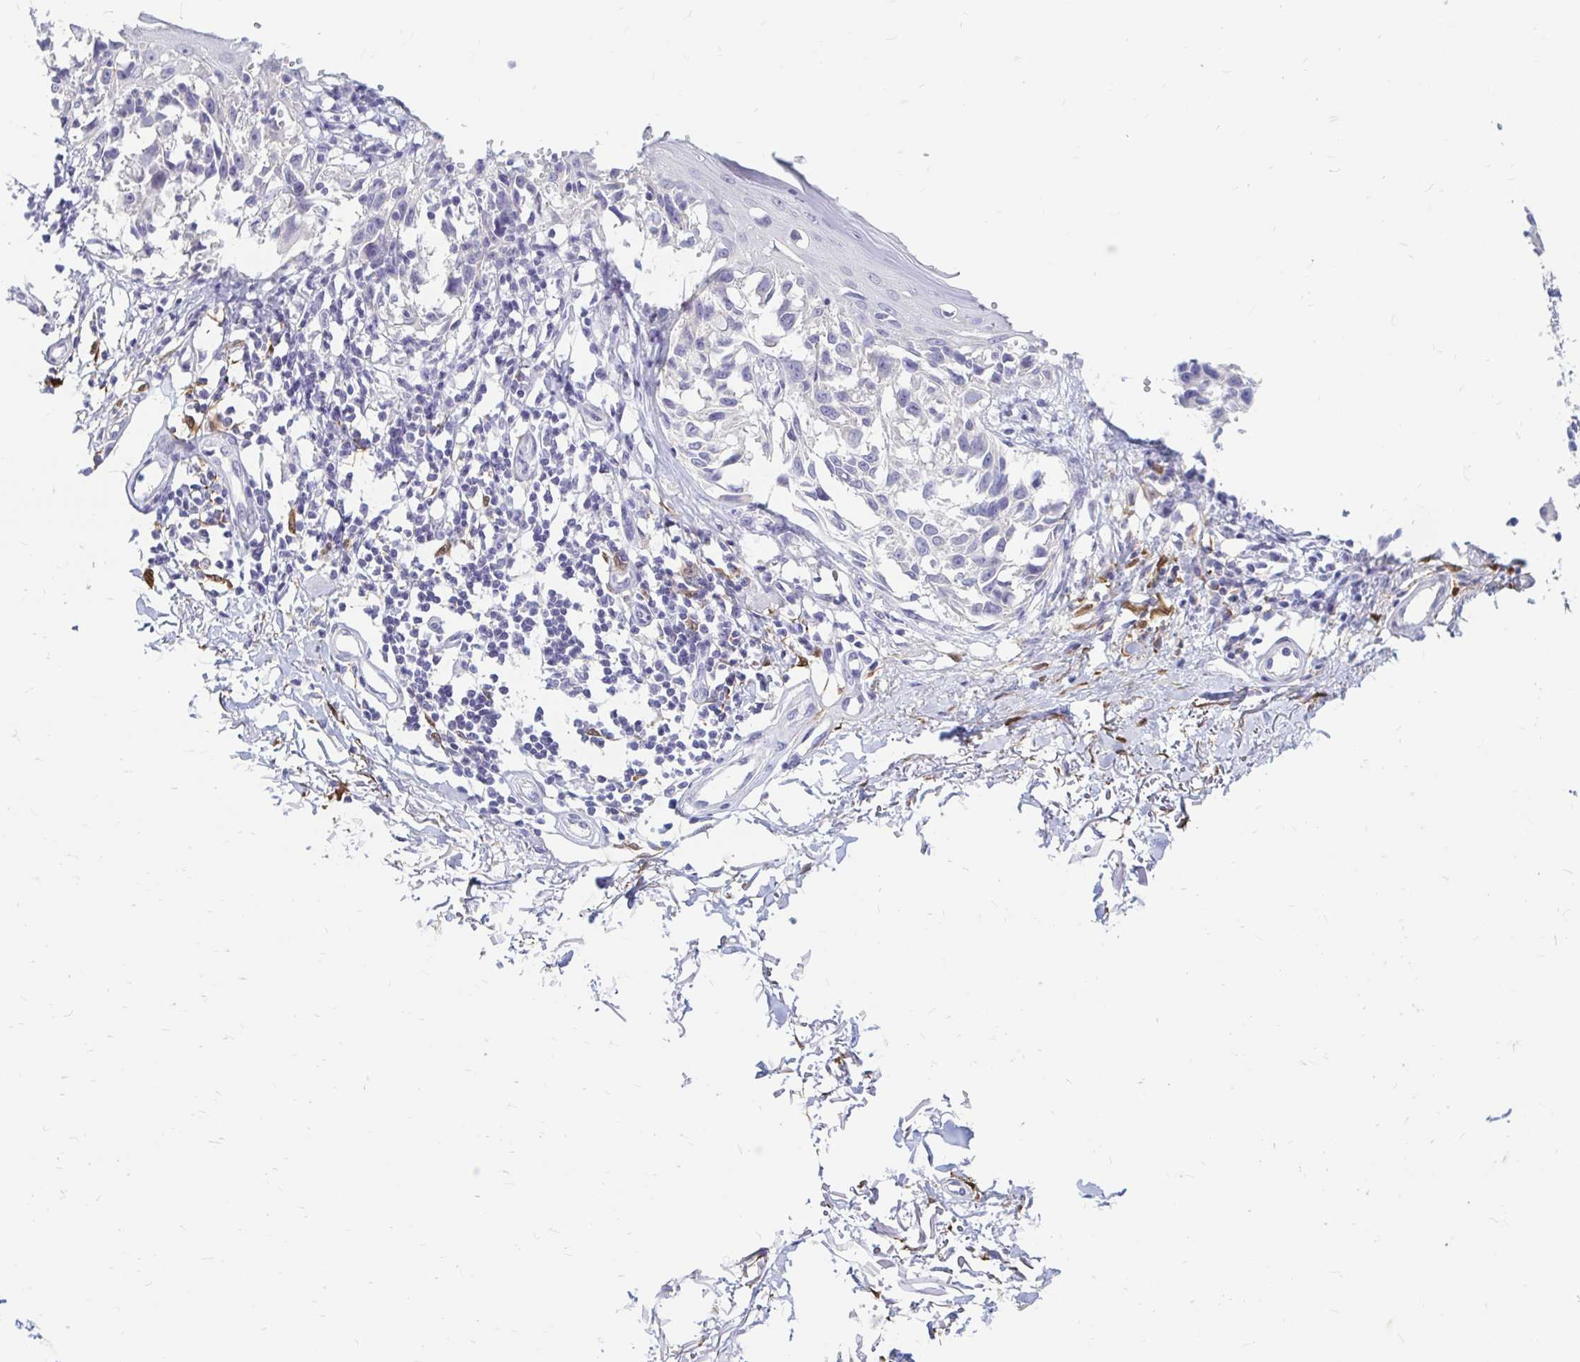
{"staining": {"intensity": "negative", "quantity": "none", "location": "none"}, "tissue": "melanoma", "cell_type": "Tumor cells", "image_type": "cancer", "snomed": [{"axis": "morphology", "description": "Malignant melanoma, NOS"}, {"axis": "topography", "description": "Skin"}], "caption": "This is an immunohistochemistry micrograph of human melanoma. There is no positivity in tumor cells.", "gene": "ADH1A", "patient": {"sex": "male", "age": 73}}